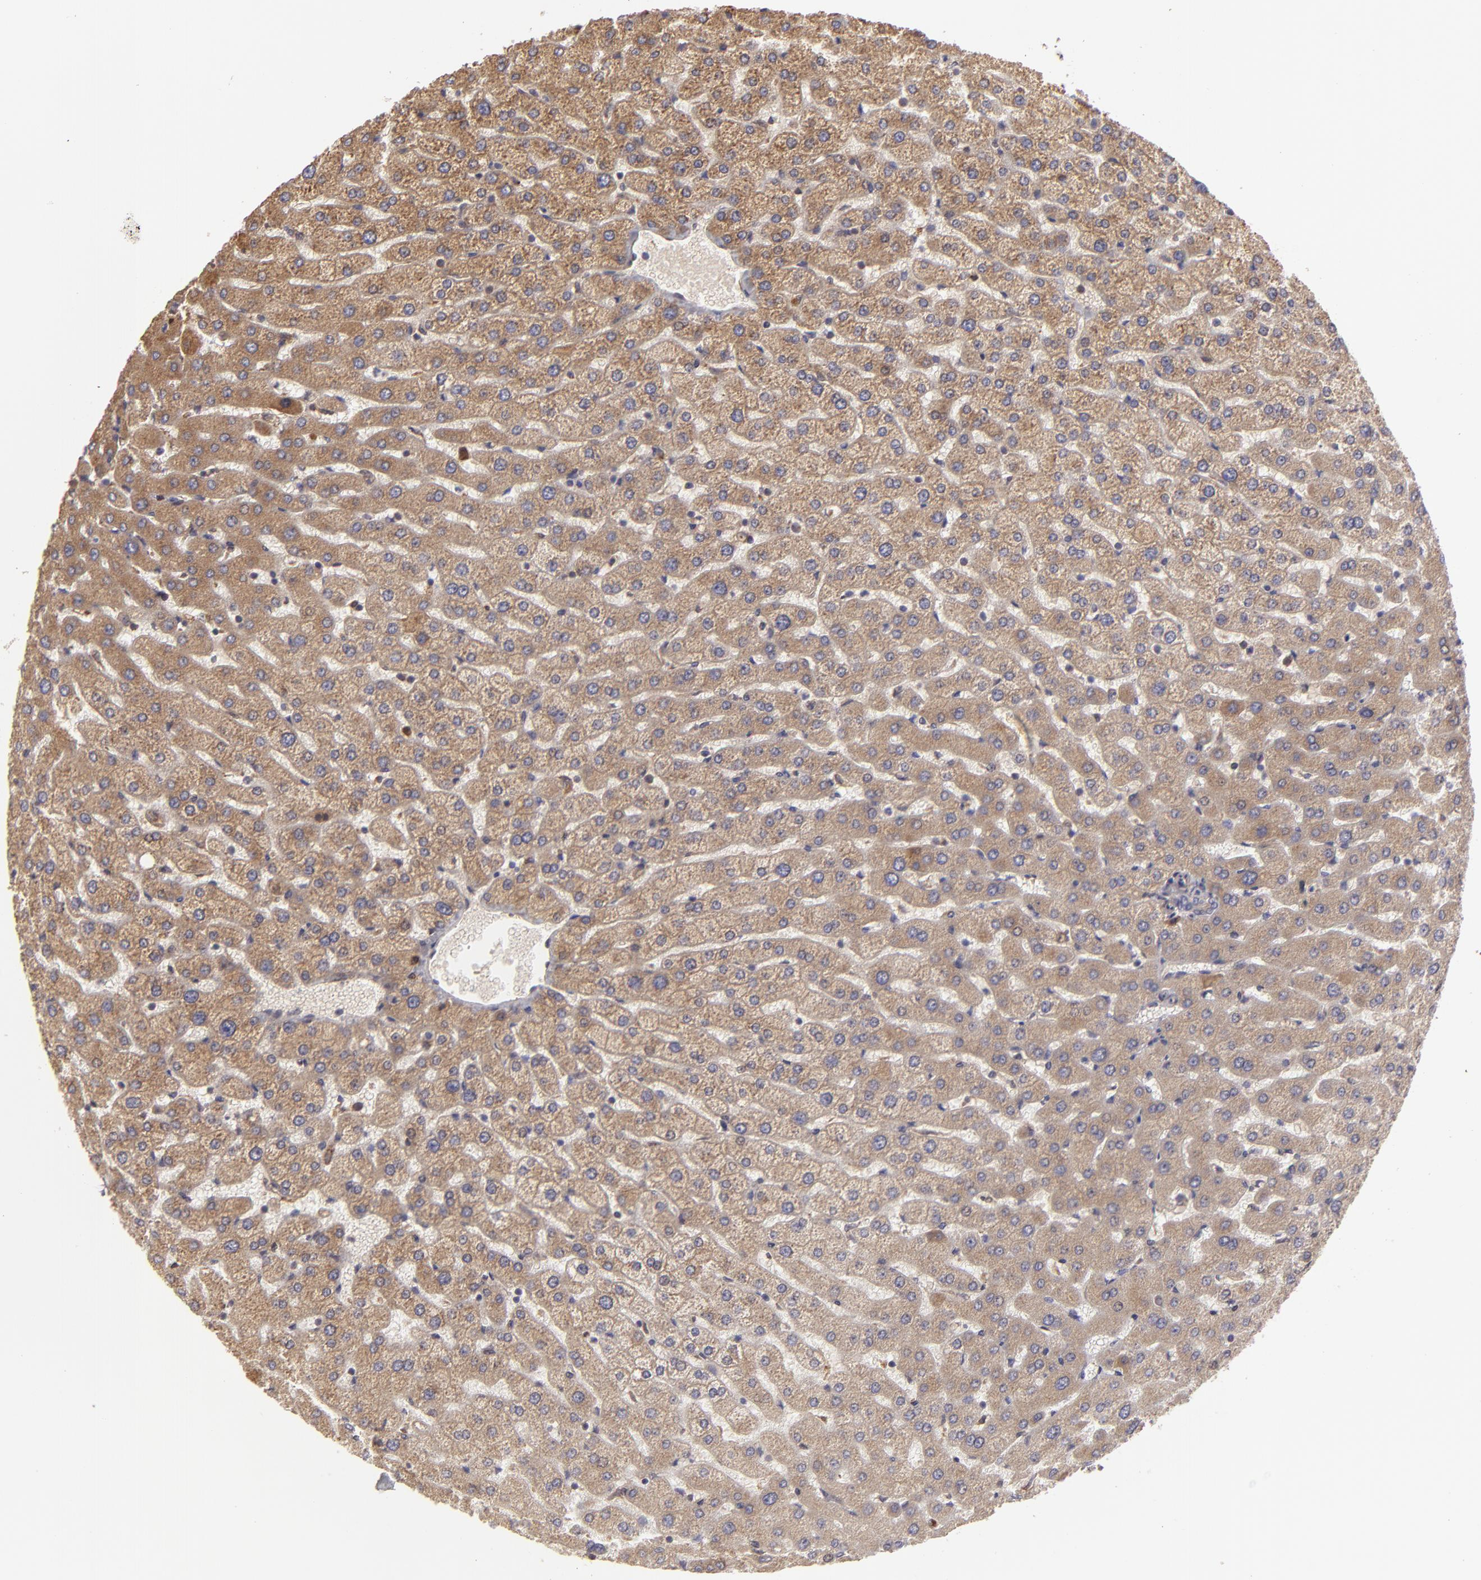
{"staining": {"intensity": "moderate", "quantity": ">75%", "location": "cytoplasmic/membranous"}, "tissue": "liver", "cell_type": "Hepatocytes", "image_type": "normal", "snomed": [{"axis": "morphology", "description": "Normal tissue, NOS"}, {"axis": "morphology", "description": "Fibrosis, NOS"}, {"axis": "topography", "description": "Liver"}], "caption": "Protein expression analysis of normal human liver reveals moderate cytoplasmic/membranous positivity in approximately >75% of hepatocytes. (DAB (3,3'-diaminobenzidine) = brown stain, brightfield microscopy at high magnification).", "gene": "CFB", "patient": {"sex": "female", "age": 29}}